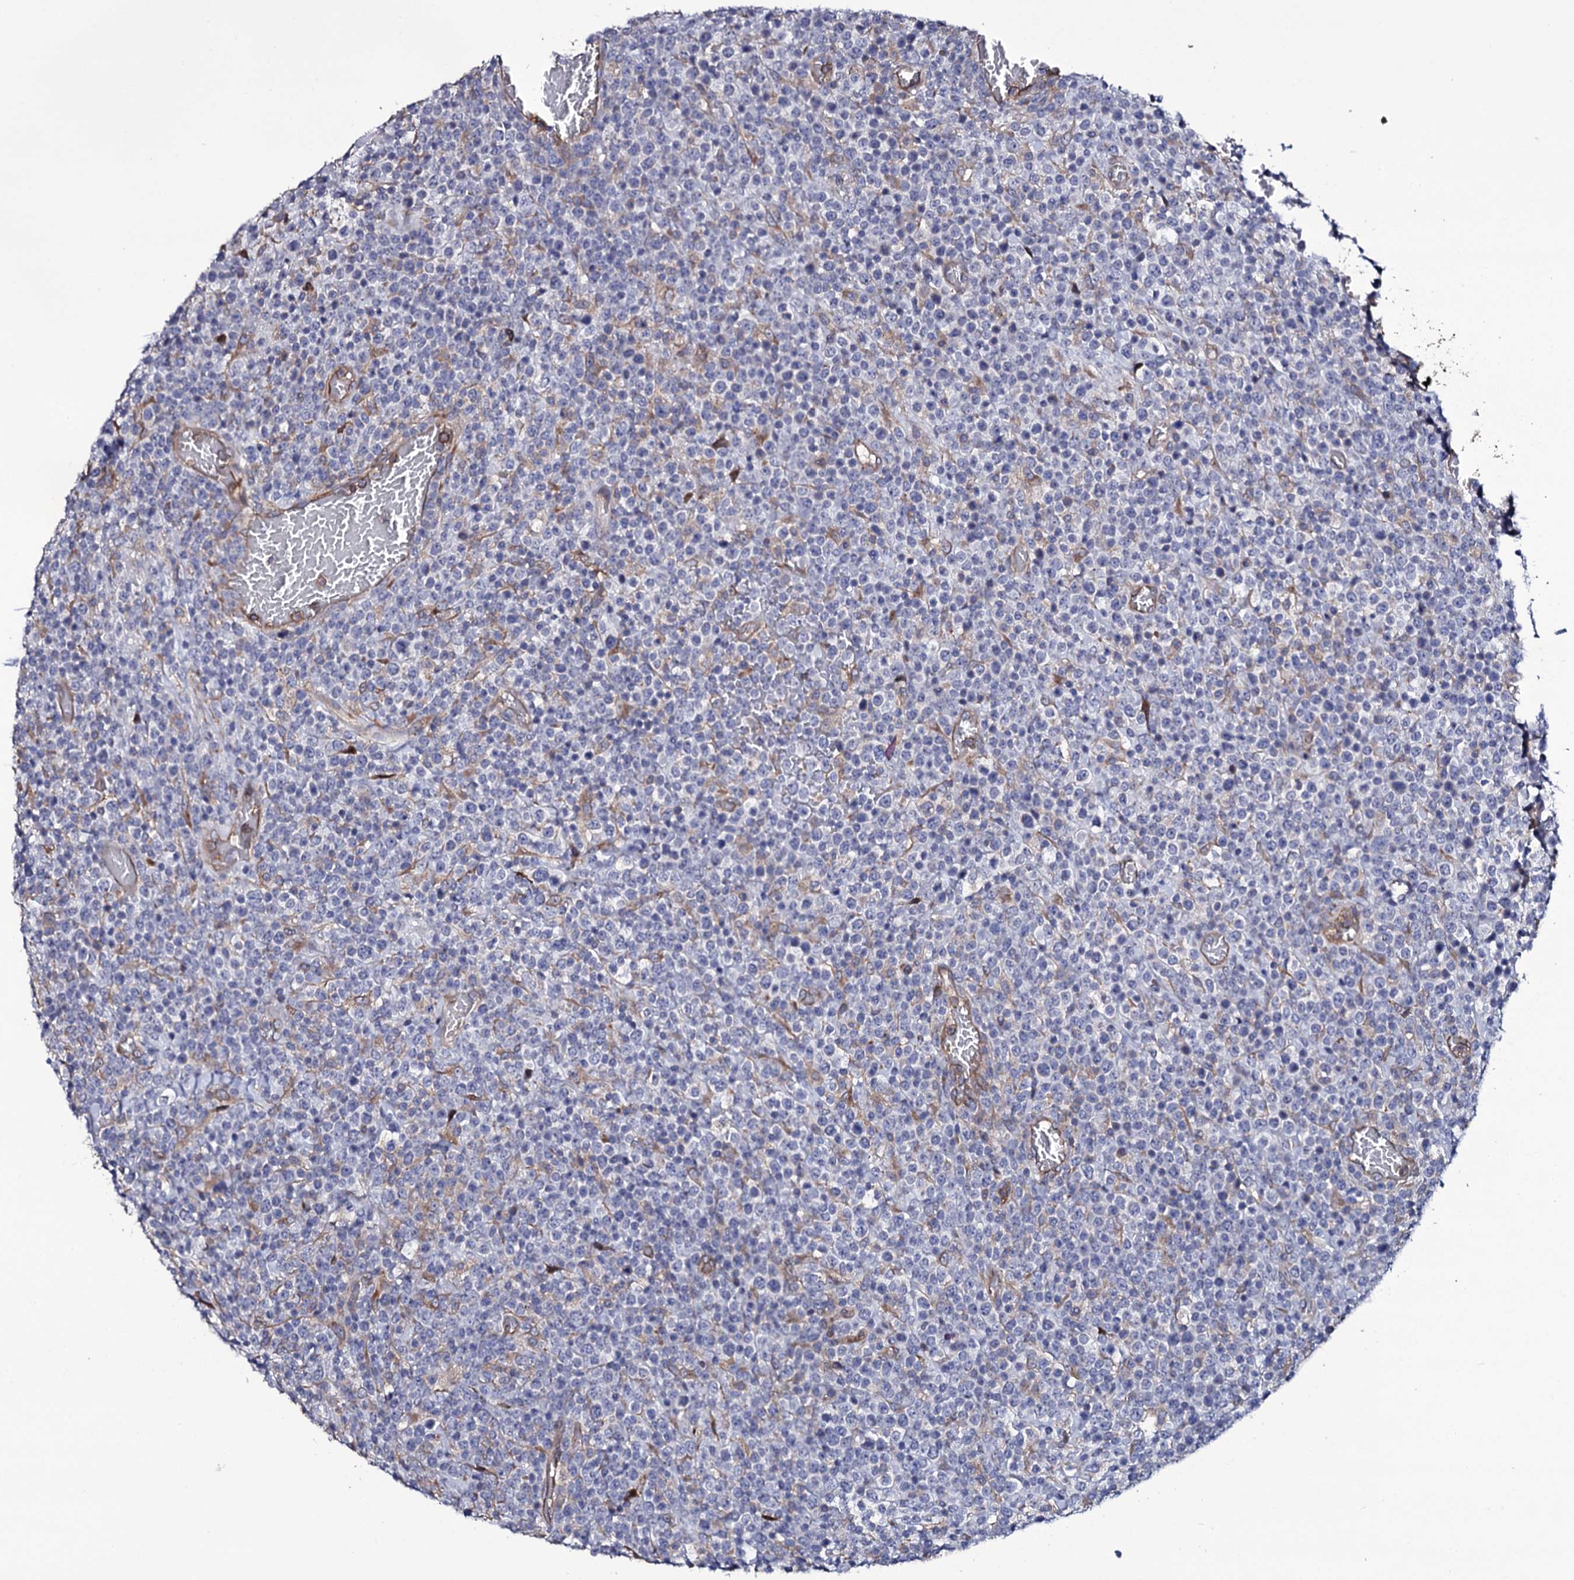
{"staining": {"intensity": "negative", "quantity": "none", "location": "none"}, "tissue": "lymphoma", "cell_type": "Tumor cells", "image_type": "cancer", "snomed": [{"axis": "morphology", "description": "Malignant lymphoma, non-Hodgkin's type, High grade"}, {"axis": "topography", "description": "Colon"}], "caption": "Immunohistochemical staining of human high-grade malignant lymphoma, non-Hodgkin's type displays no significant expression in tumor cells.", "gene": "TTC23", "patient": {"sex": "female", "age": 53}}